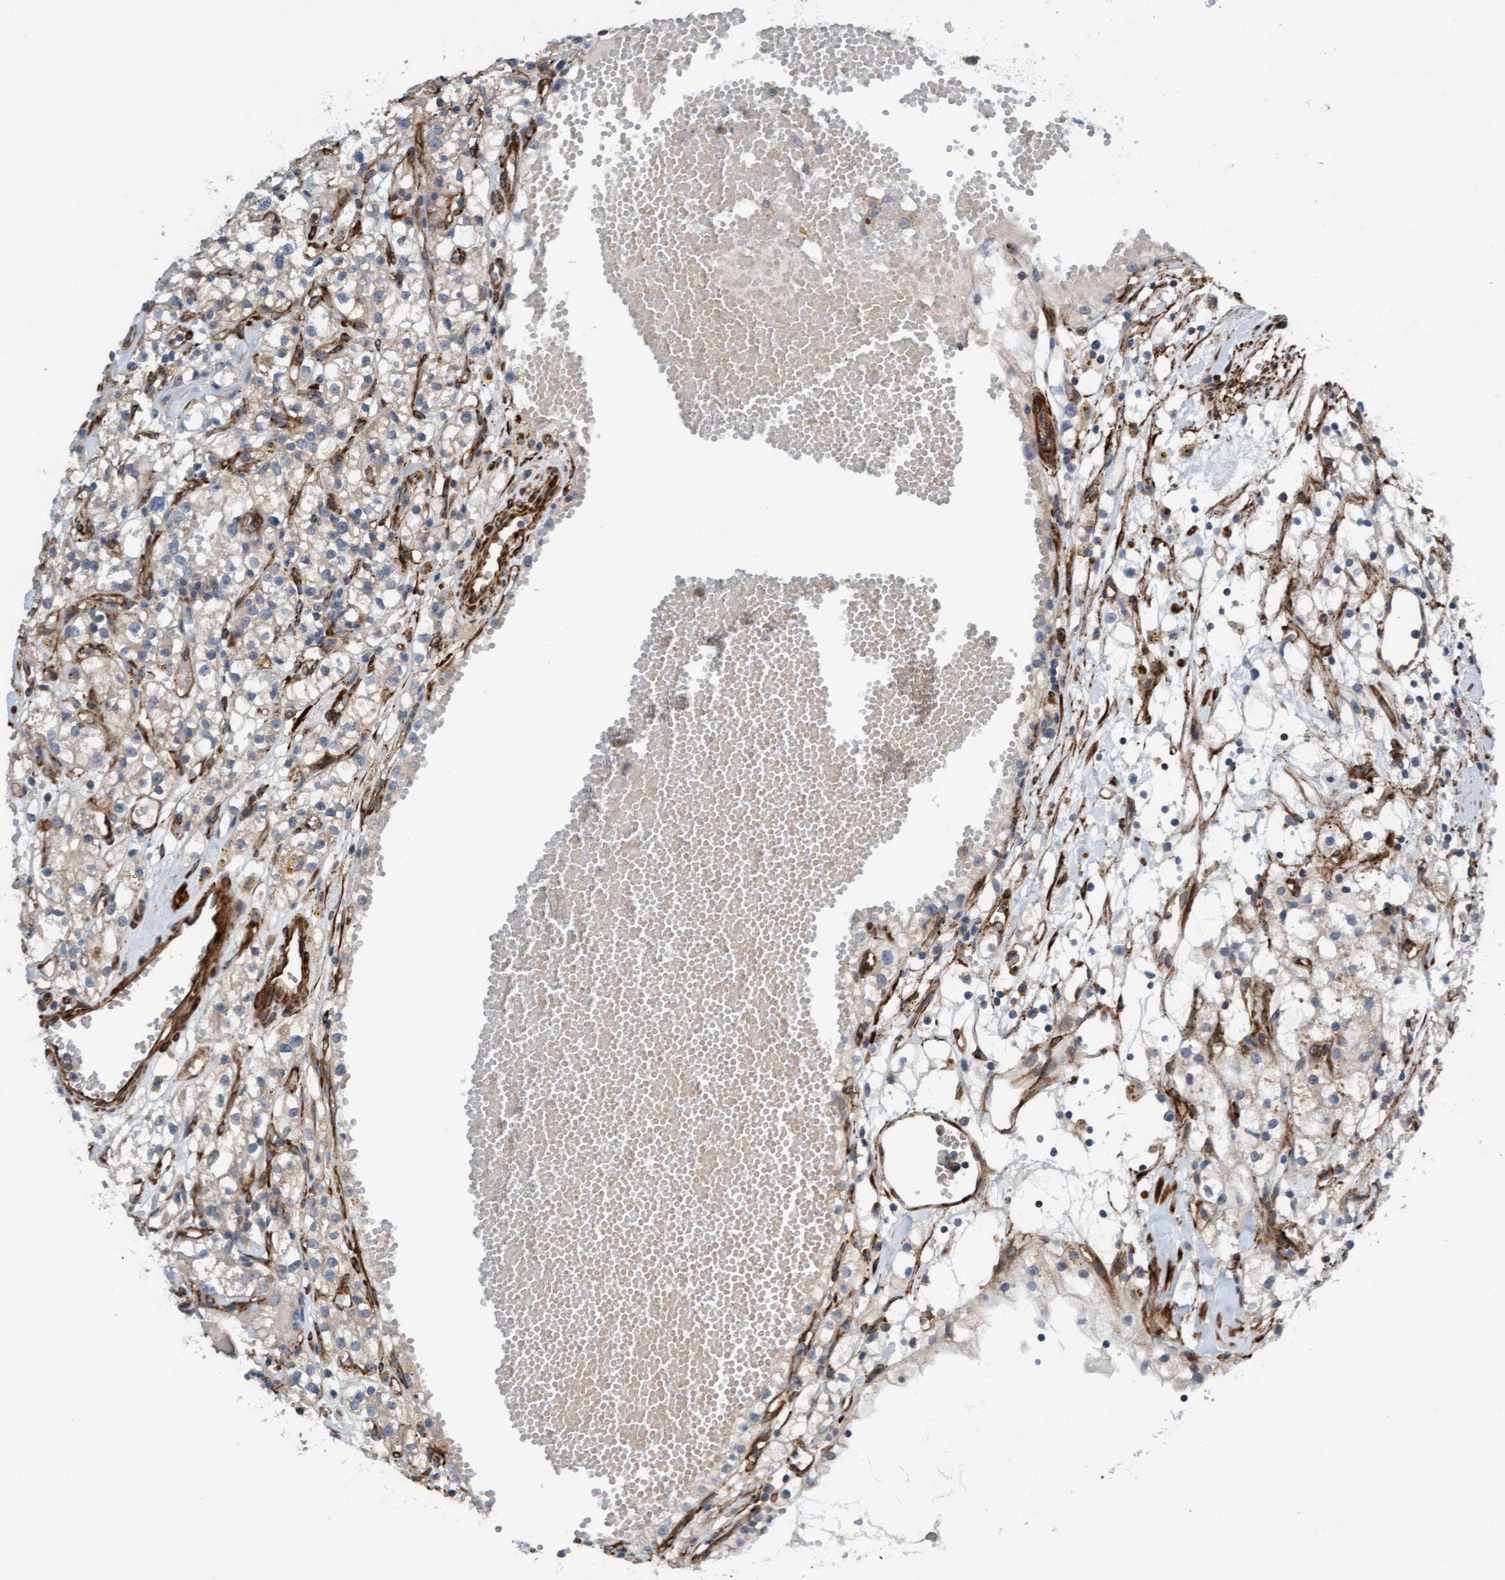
{"staining": {"intensity": "negative", "quantity": "none", "location": "none"}, "tissue": "renal cancer", "cell_type": "Tumor cells", "image_type": "cancer", "snomed": [{"axis": "morphology", "description": "Adenocarcinoma, NOS"}, {"axis": "topography", "description": "Kidney"}], "caption": "Human renal cancer (adenocarcinoma) stained for a protein using IHC exhibits no expression in tumor cells.", "gene": "FMNL3", "patient": {"sex": "male", "age": 56}}